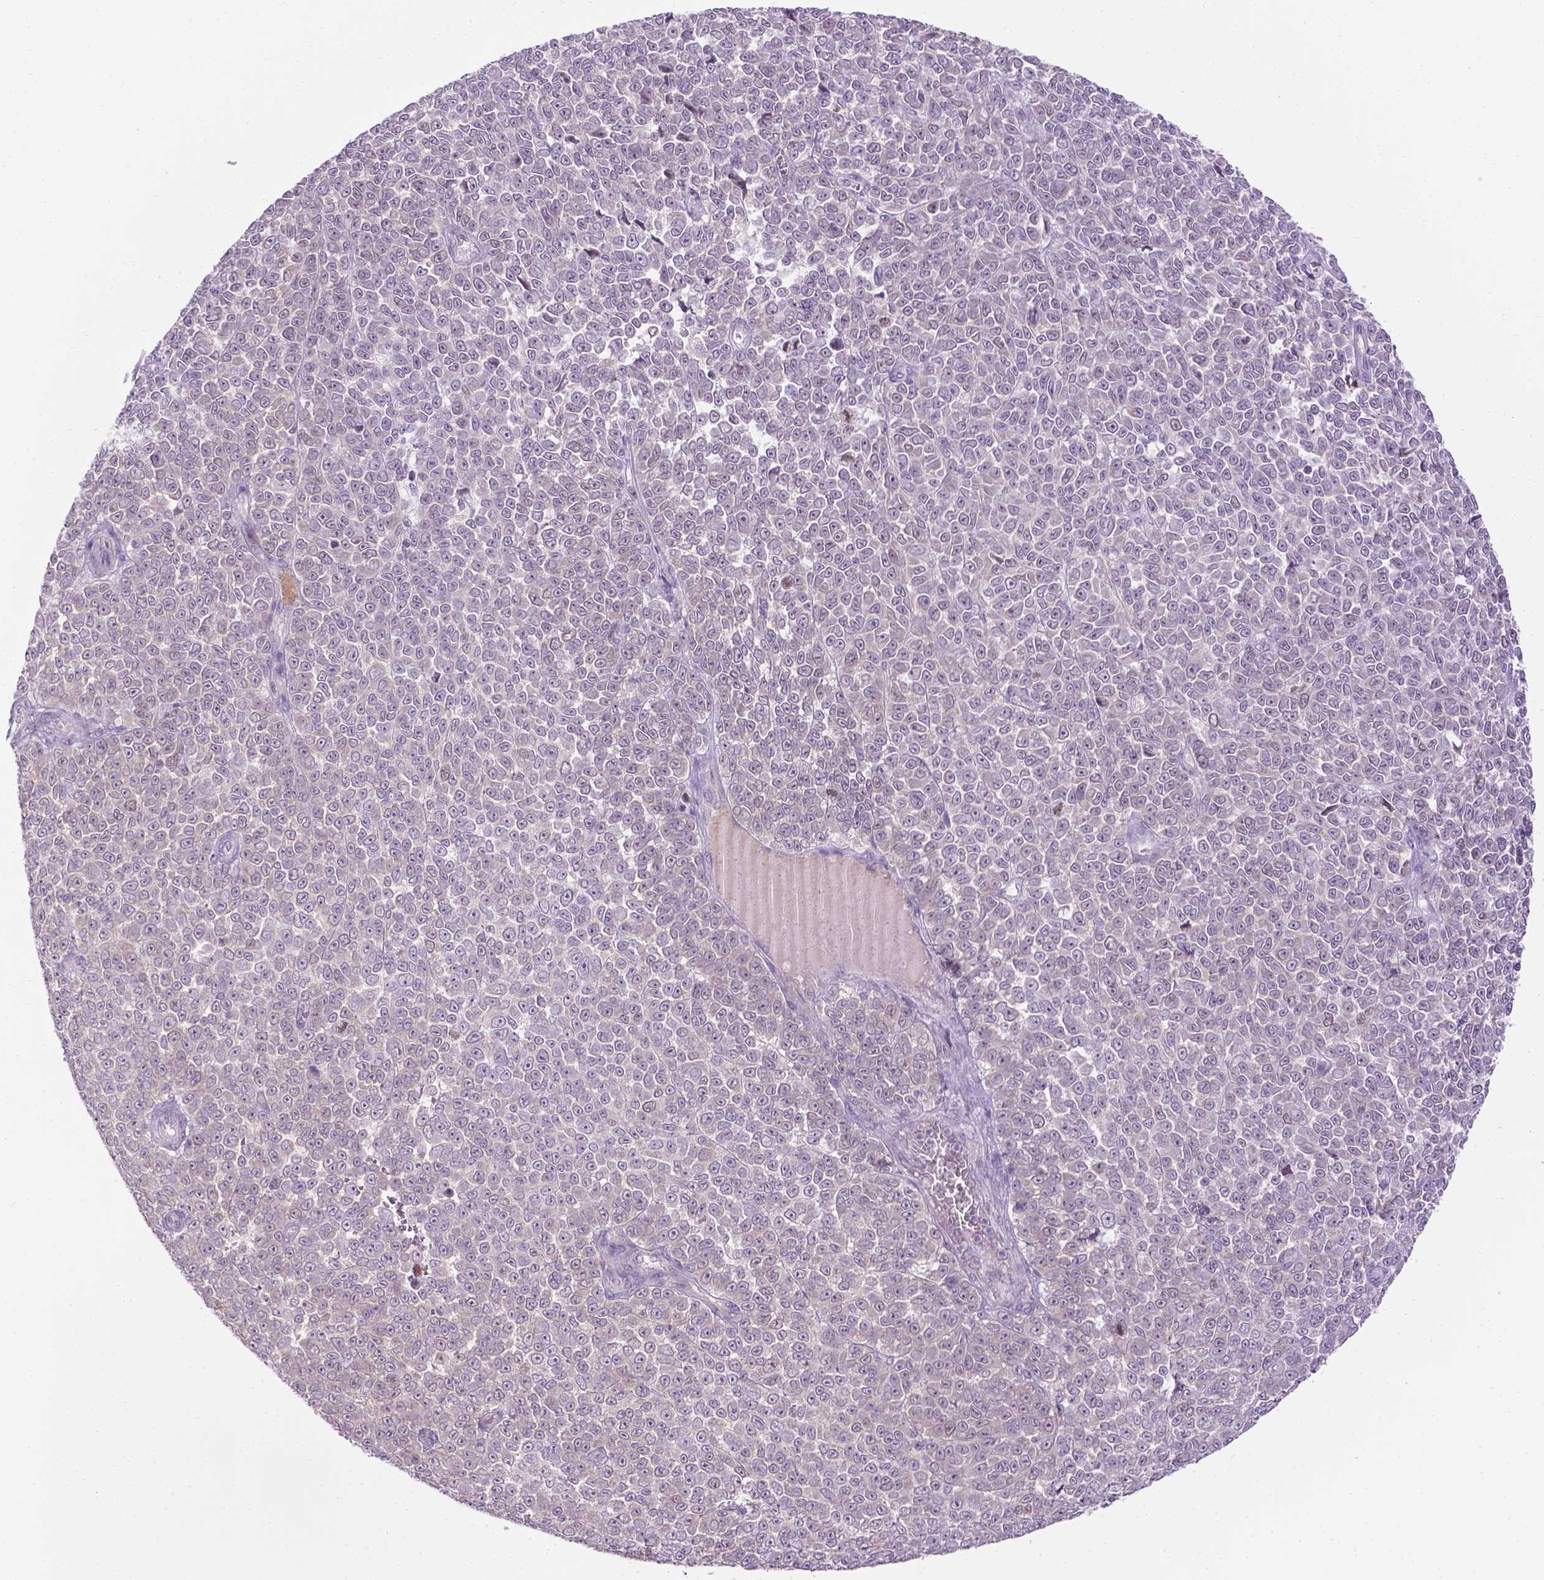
{"staining": {"intensity": "weak", "quantity": "<25%", "location": "nuclear"}, "tissue": "melanoma", "cell_type": "Tumor cells", "image_type": "cancer", "snomed": [{"axis": "morphology", "description": "Malignant melanoma, NOS"}, {"axis": "topography", "description": "Skin"}], "caption": "DAB (3,3'-diaminobenzidine) immunohistochemical staining of malignant melanoma reveals no significant positivity in tumor cells.", "gene": "DENND4A", "patient": {"sex": "female", "age": 95}}